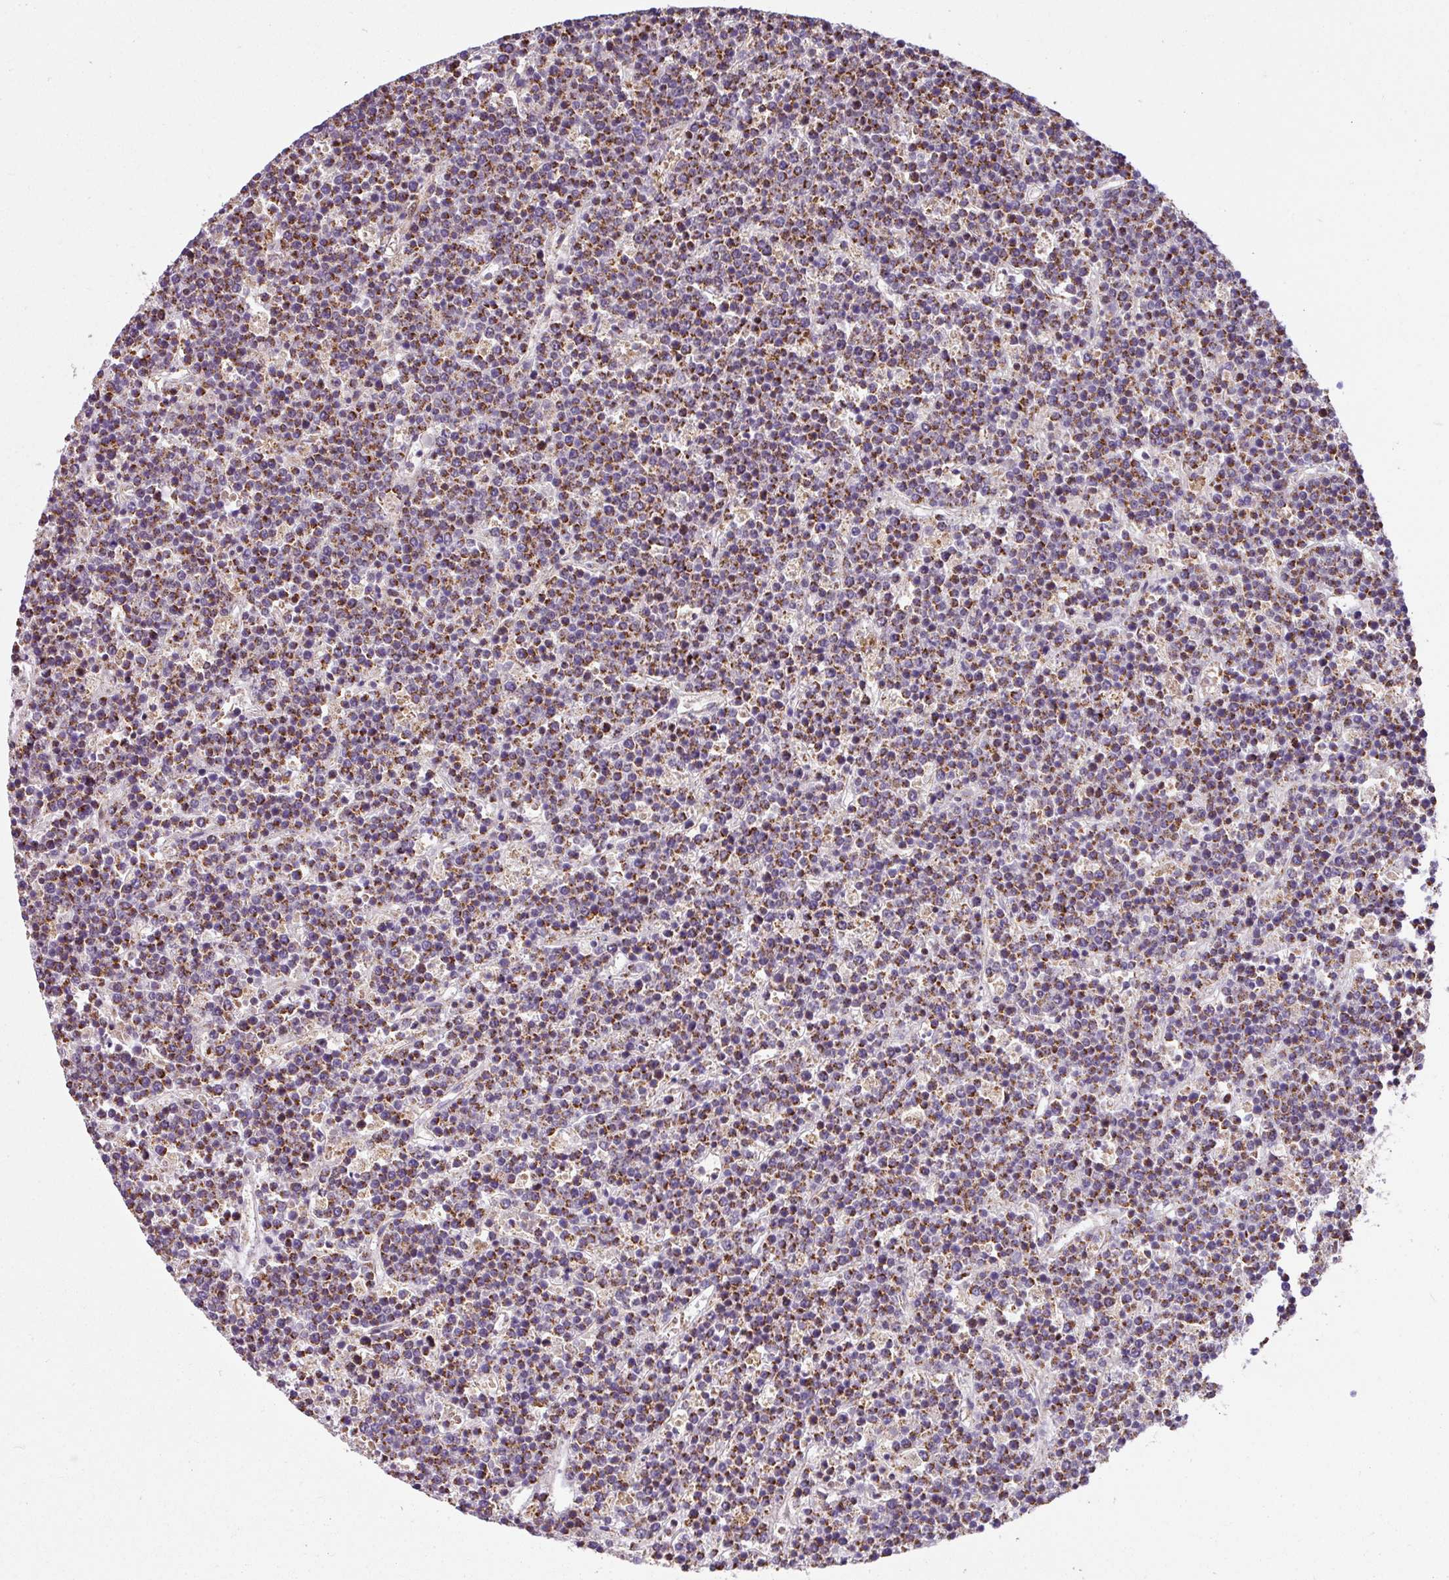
{"staining": {"intensity": "moderate", "quantity": ">75%", "location": "cytoplasmic/membranous"}, "tissue": "lymphoma", "cell_type": "Tumor cells", "image_type": "cancer", "snomed": [{"axis": "morphology", "description": "Malignant lymphoma, non-Hodgkin's type, High grade"}, {"axis": "topography", "description": "Ovary"}], "caption": "IHC micrograph of human malignant lymphoma, non-Hodgkin's type (high-grade) stained for a protein (brown), which demonstrates medium levels of moderate cytoplasmic/membranous expression in approximately >75% of tumor cells.", "gene": "SARS2", "patient": {"sex": "female", "age": 56}}